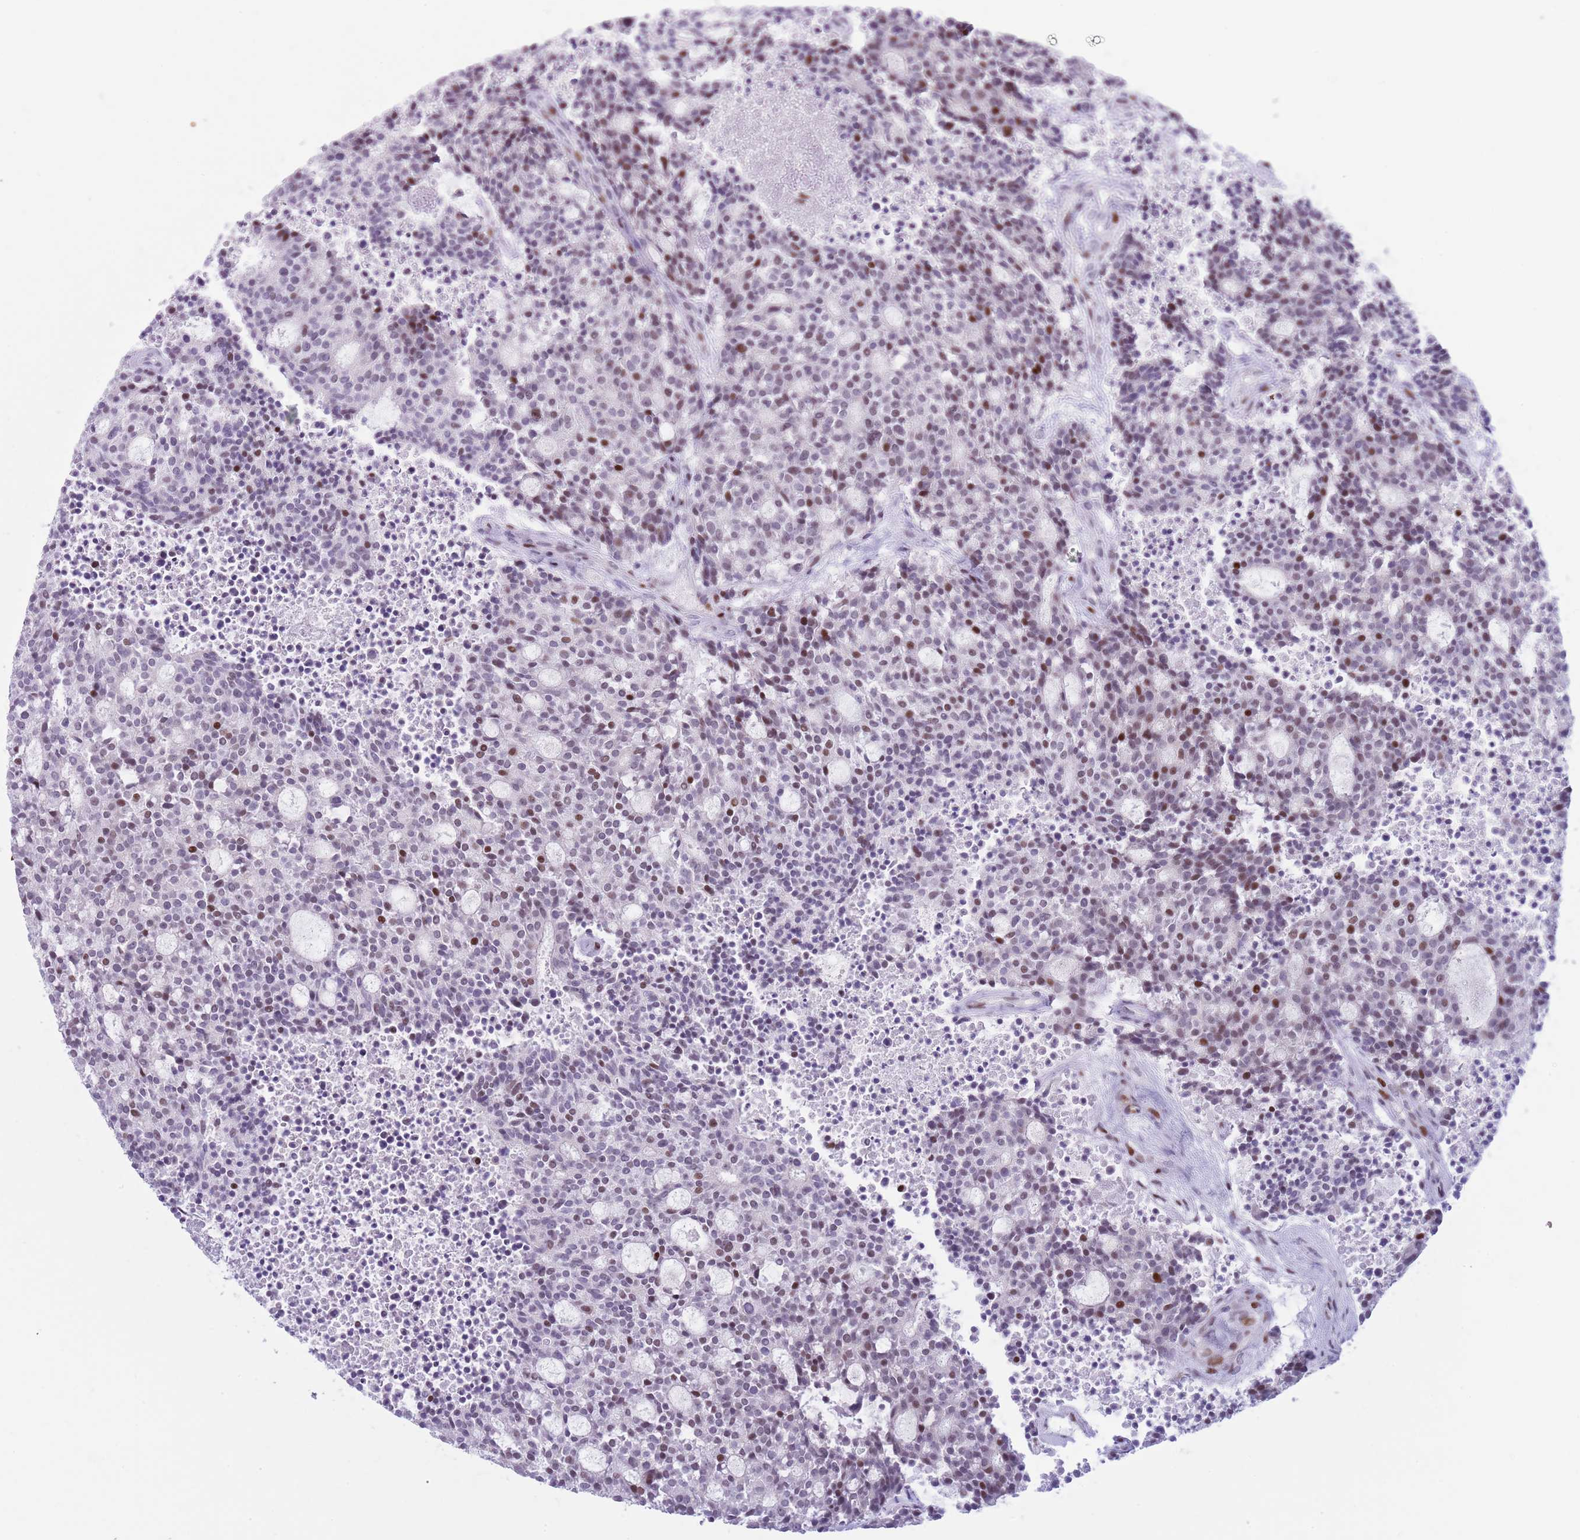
{"staining": {"intensity": "moderate", "quantity": "25%-75%", "location": "nuclear"}, "tissue": "carcinoid", "cell_type": "Tumor cells", "image_type": "cancer", "snomed": [{"axis": "morphology", "description": "Carcinoid, malignant, NOS"}, {"axis": "topography", "description": "Pancreas"}], "caption": "This is a micrograph of IHC staining of malignant carcinoid, which shows moderate staining in the nuclear of tumor cells.", "gene": "MFSD10", "patient": {"sex": "female", "age": 54}}